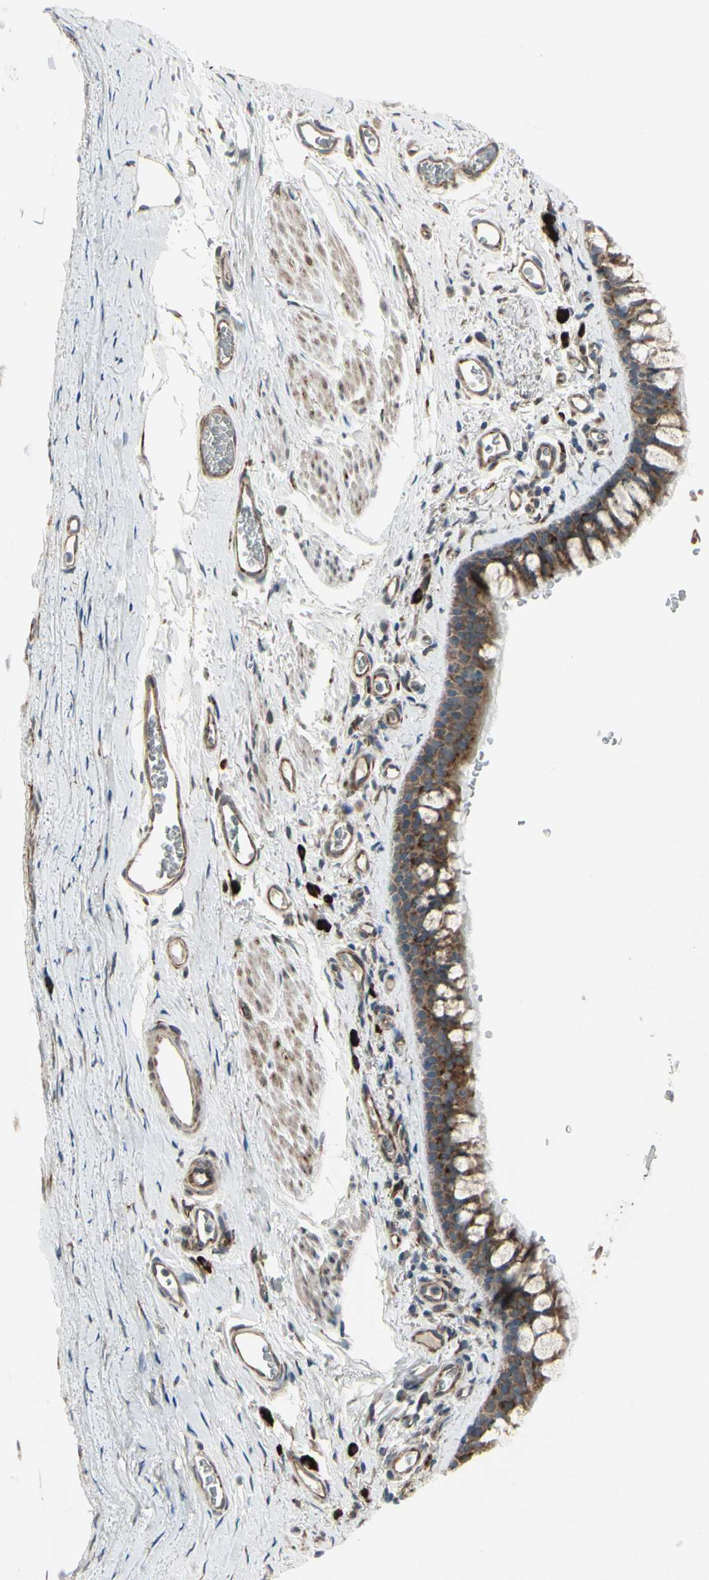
{"staining": {"intensity": "moderate", "quantity": ">75%", "location": "cytoplasmic/membranous"}, "tissue": "bronchus", "cell_type": "Respiratory epithelial cells", "image_type": "normal", "snomed": [{"axis": "morphology", "description": "Normal tissue, NOS"}, {"axis": "morphology", "description": "Malignant melanoma, Metastatic site"}, {"axis": "topography", "description": "Bronchus"}, {"axis": "topography", "description": "Lung"}], "caption": "Moderate cytoplasmic/membranous protein staining is identified in approximately >75% of respiratory epithelial cells in bronchus. (DAB (3,3'-diaminobenzidine) IHC with brightfield microscopy, high magnification).", "gene": "FNDC3A", "patient": {"sex": "male", "age": 64}}